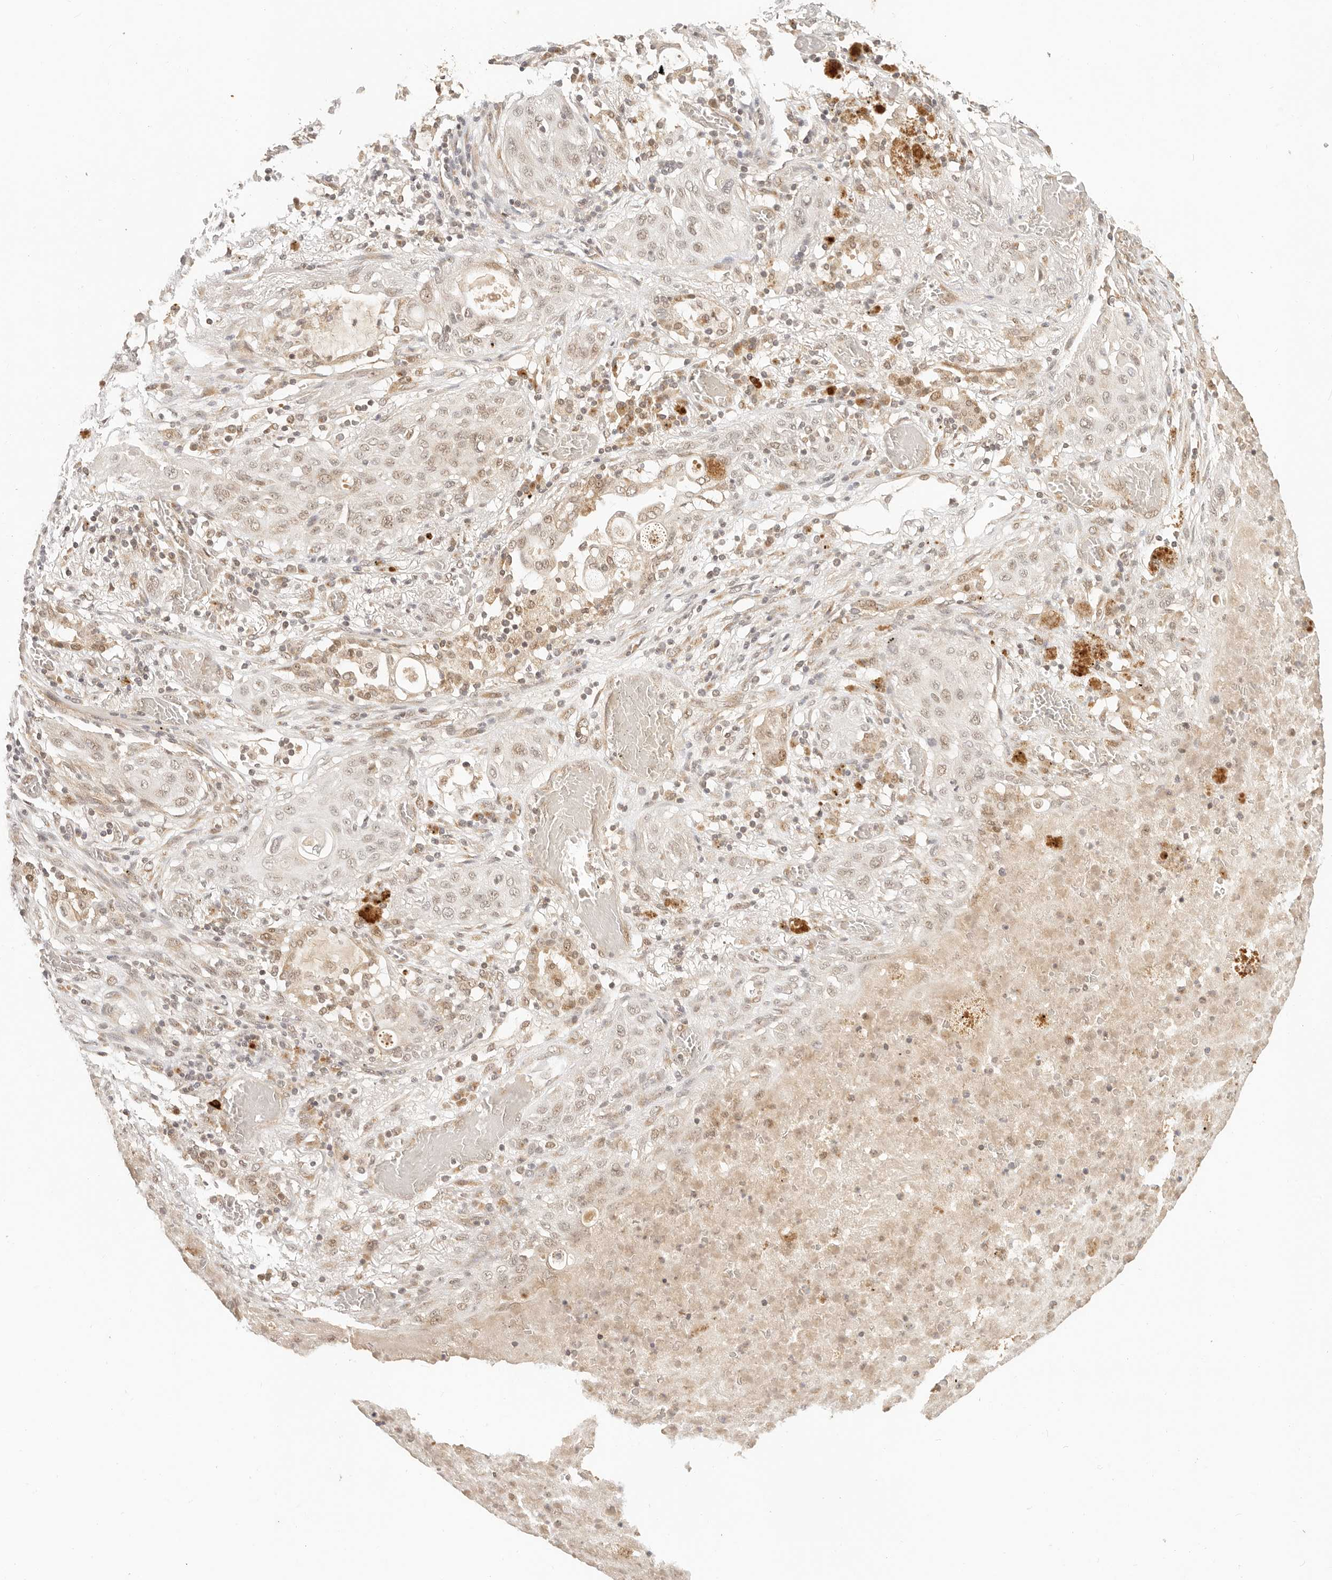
{"staining": {"intensity": "weak", "quantity": ">75%", "location": "nuclear"}, "tissue": "lung cancer", "cell_type": "Tumor cells", "image_type": "cancer", "snomed": [{"axis": "morphology", "description": "Squamous cell carcinoma, NOS"}, {"axis": "topography", "description": "Lung"}], "caption": "Lung cancer stained with a brown dye displays weak nuclear positive staining in approximately >75% of tumor cells.", "gene": "INTS11", "patient": {"sex": "female", "age": 47}}